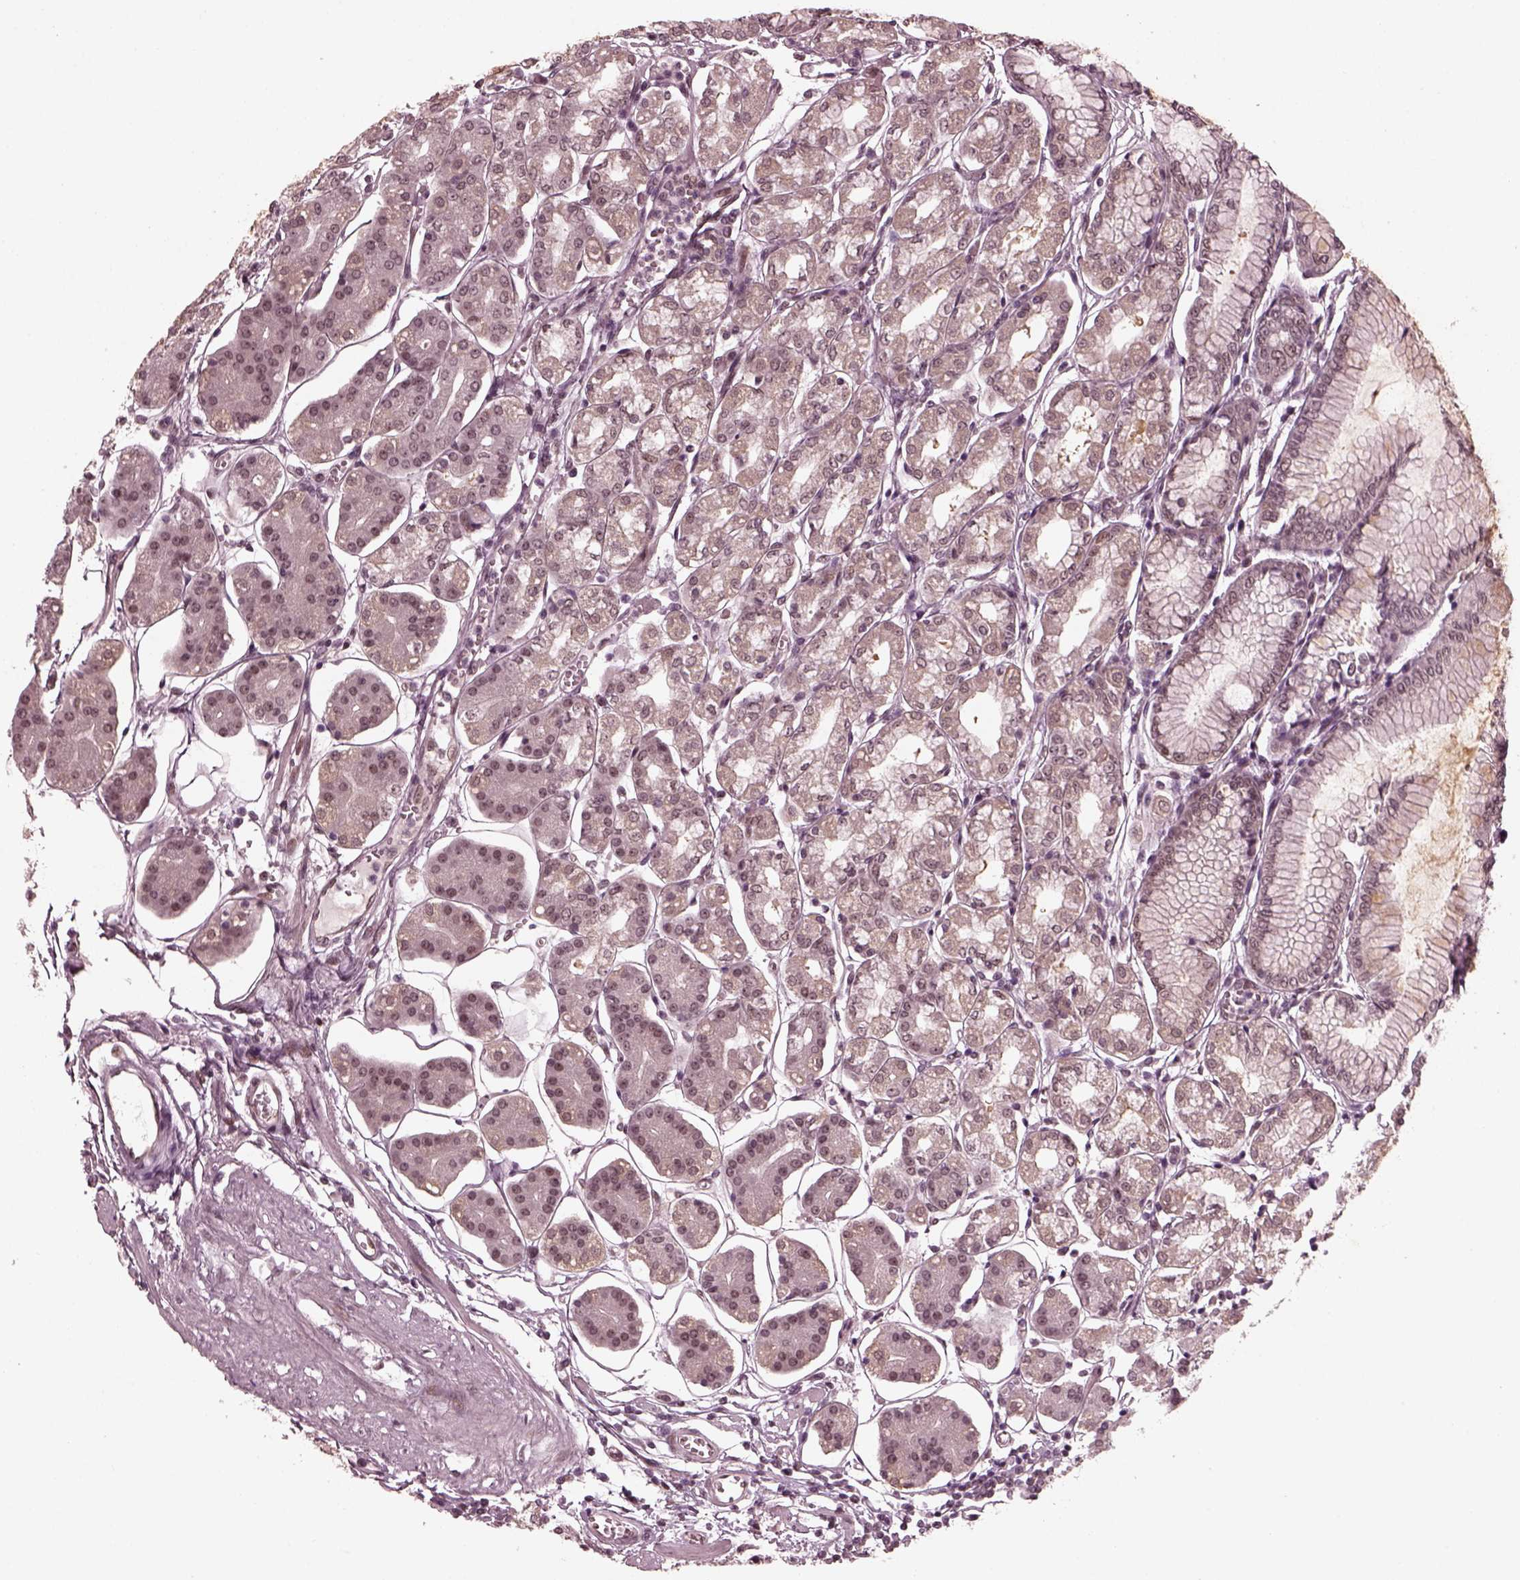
{"staining": {"intensity": "moderate", "quantity": "<25%", "location": "nuclear"}, "tissue": "stomach", "cell_type": "Glandular cells", "image_type": "normal", "snomed": [{"axis": "morphology", "description": "Normal tissue, NOS"}, {"axis": "topography", "description": "Skeletal muscle"}, {"axis": "topography", "description": "Stomach"}], "caption": "Immunohistochemistry micrograph of benign human stomach stained for a protein (brown), which displays low levels of moderate nuclear staining in about <25% of glandular cells.", "gene": "TRIB3", "patient": {"sex": "female", "age": 57}}